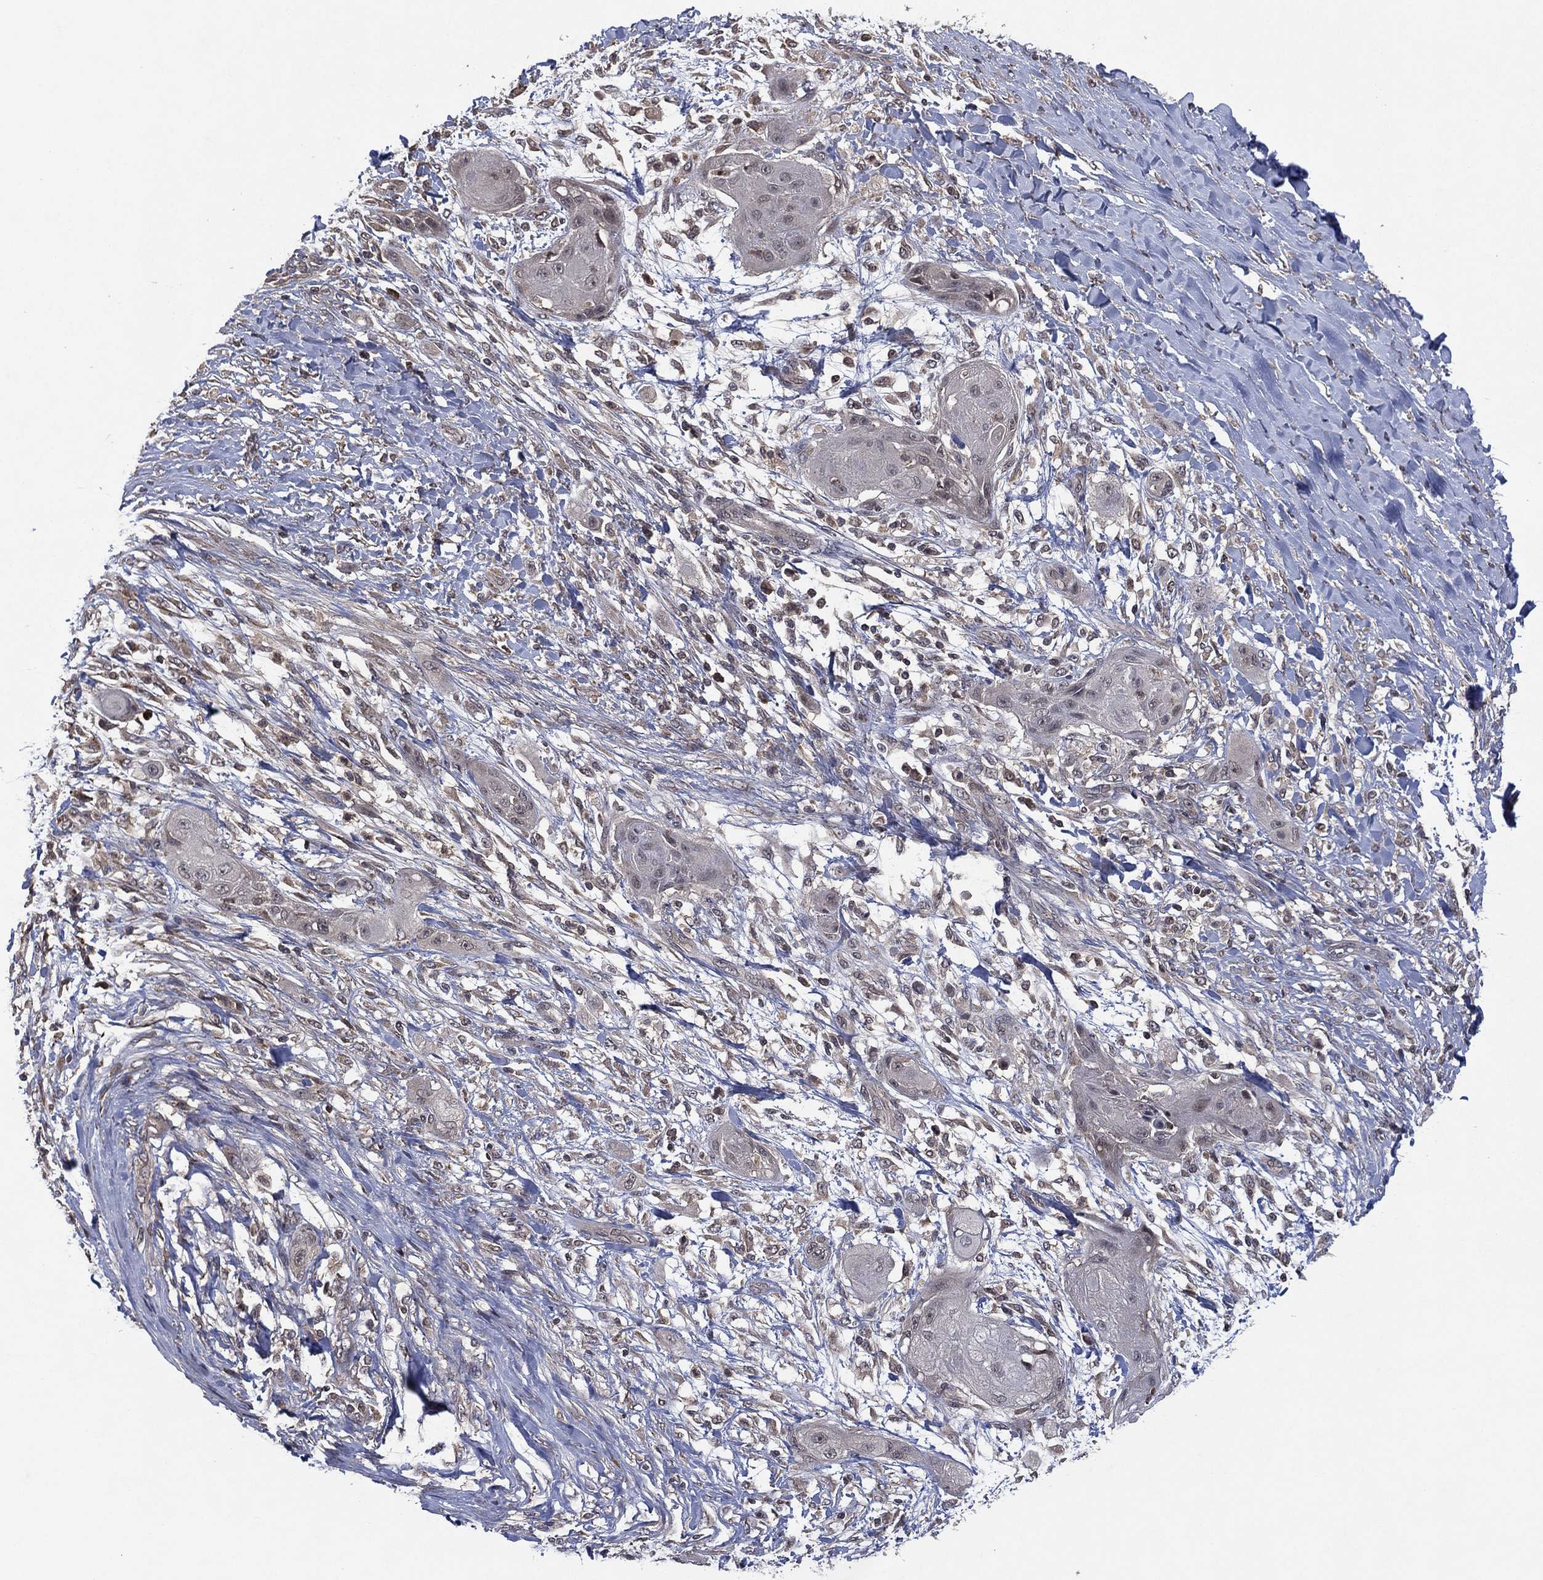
{"staining": {"intensity": "negative", "quantity": "none", "location": "none"}, "tissue": "skin cancer", "cell_type": "Tumor cells", "image_type": "cancer", "snomed": [{"axis": "morphology", "description": "Squamous cell carcinoma, NOS"}, {"axis": "topography", "description": "Skin"}], "caption": "A photomicrograph of human skin cancer (squamous cell carcinoma) is negative for staining in tumor cells.", "gene": "ATG4B", "patient": {"sex": "male", "age": 62}}